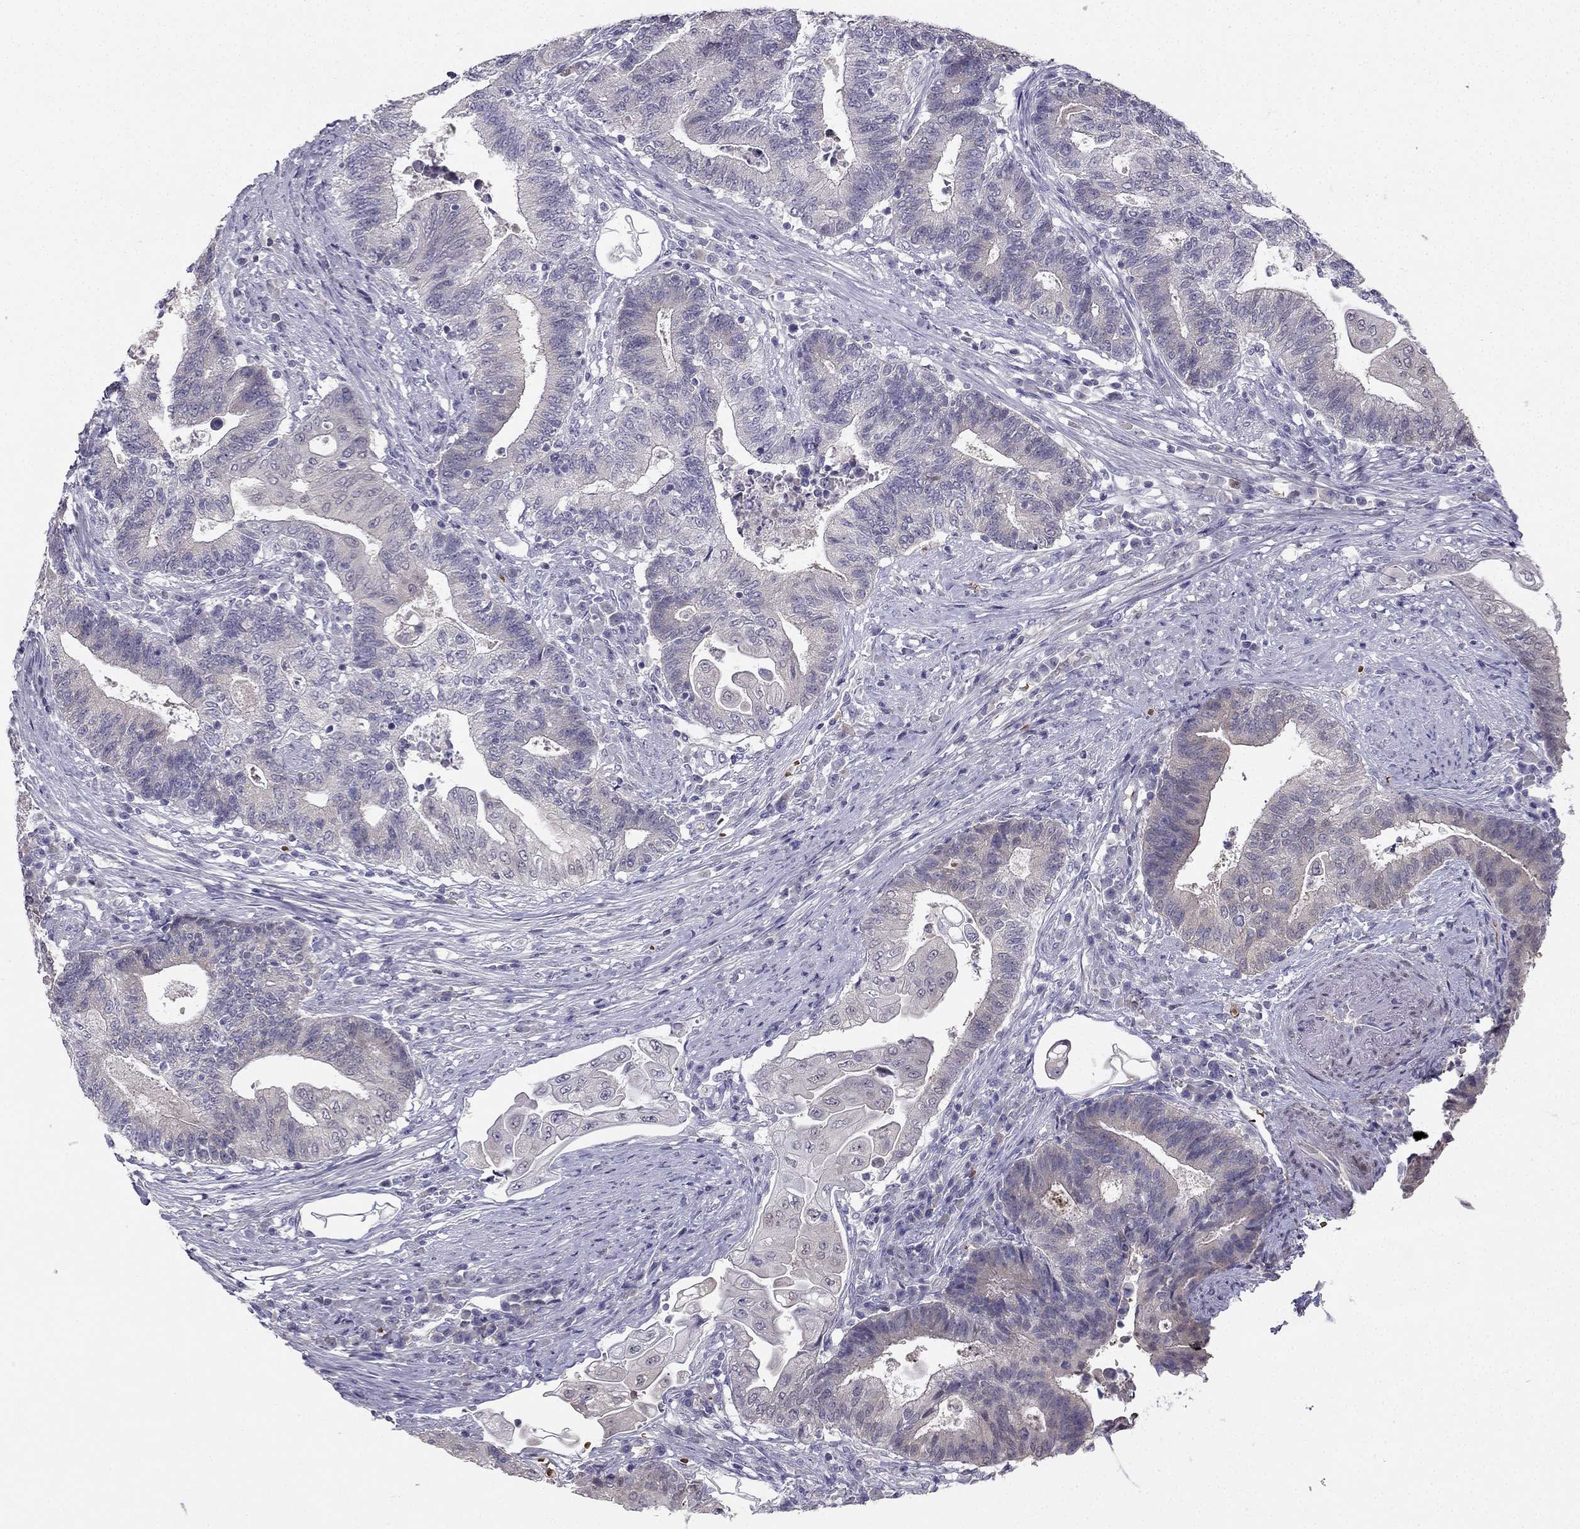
{"staining": {"intensity": "negative", "quantity": "none", "location": "none"}, "tissue": "endometrial cancer", "cell_type": "Tumor cells", "image_type": "cancer", "snomed": [{"axis": "morphology", "description": "Adenocarcinoma, NOS"}, {"axis": "topography", "description": "Uterus"}, {"axis": "topography", "description": "Endometrium"}], "caption": "Immunohistochemistry (IHC) of adenocarcinoma (endometrial) shows no staining in tumor cells.", "gene": "RSPH14", "patient": {"sex": "female", "age": 54}}